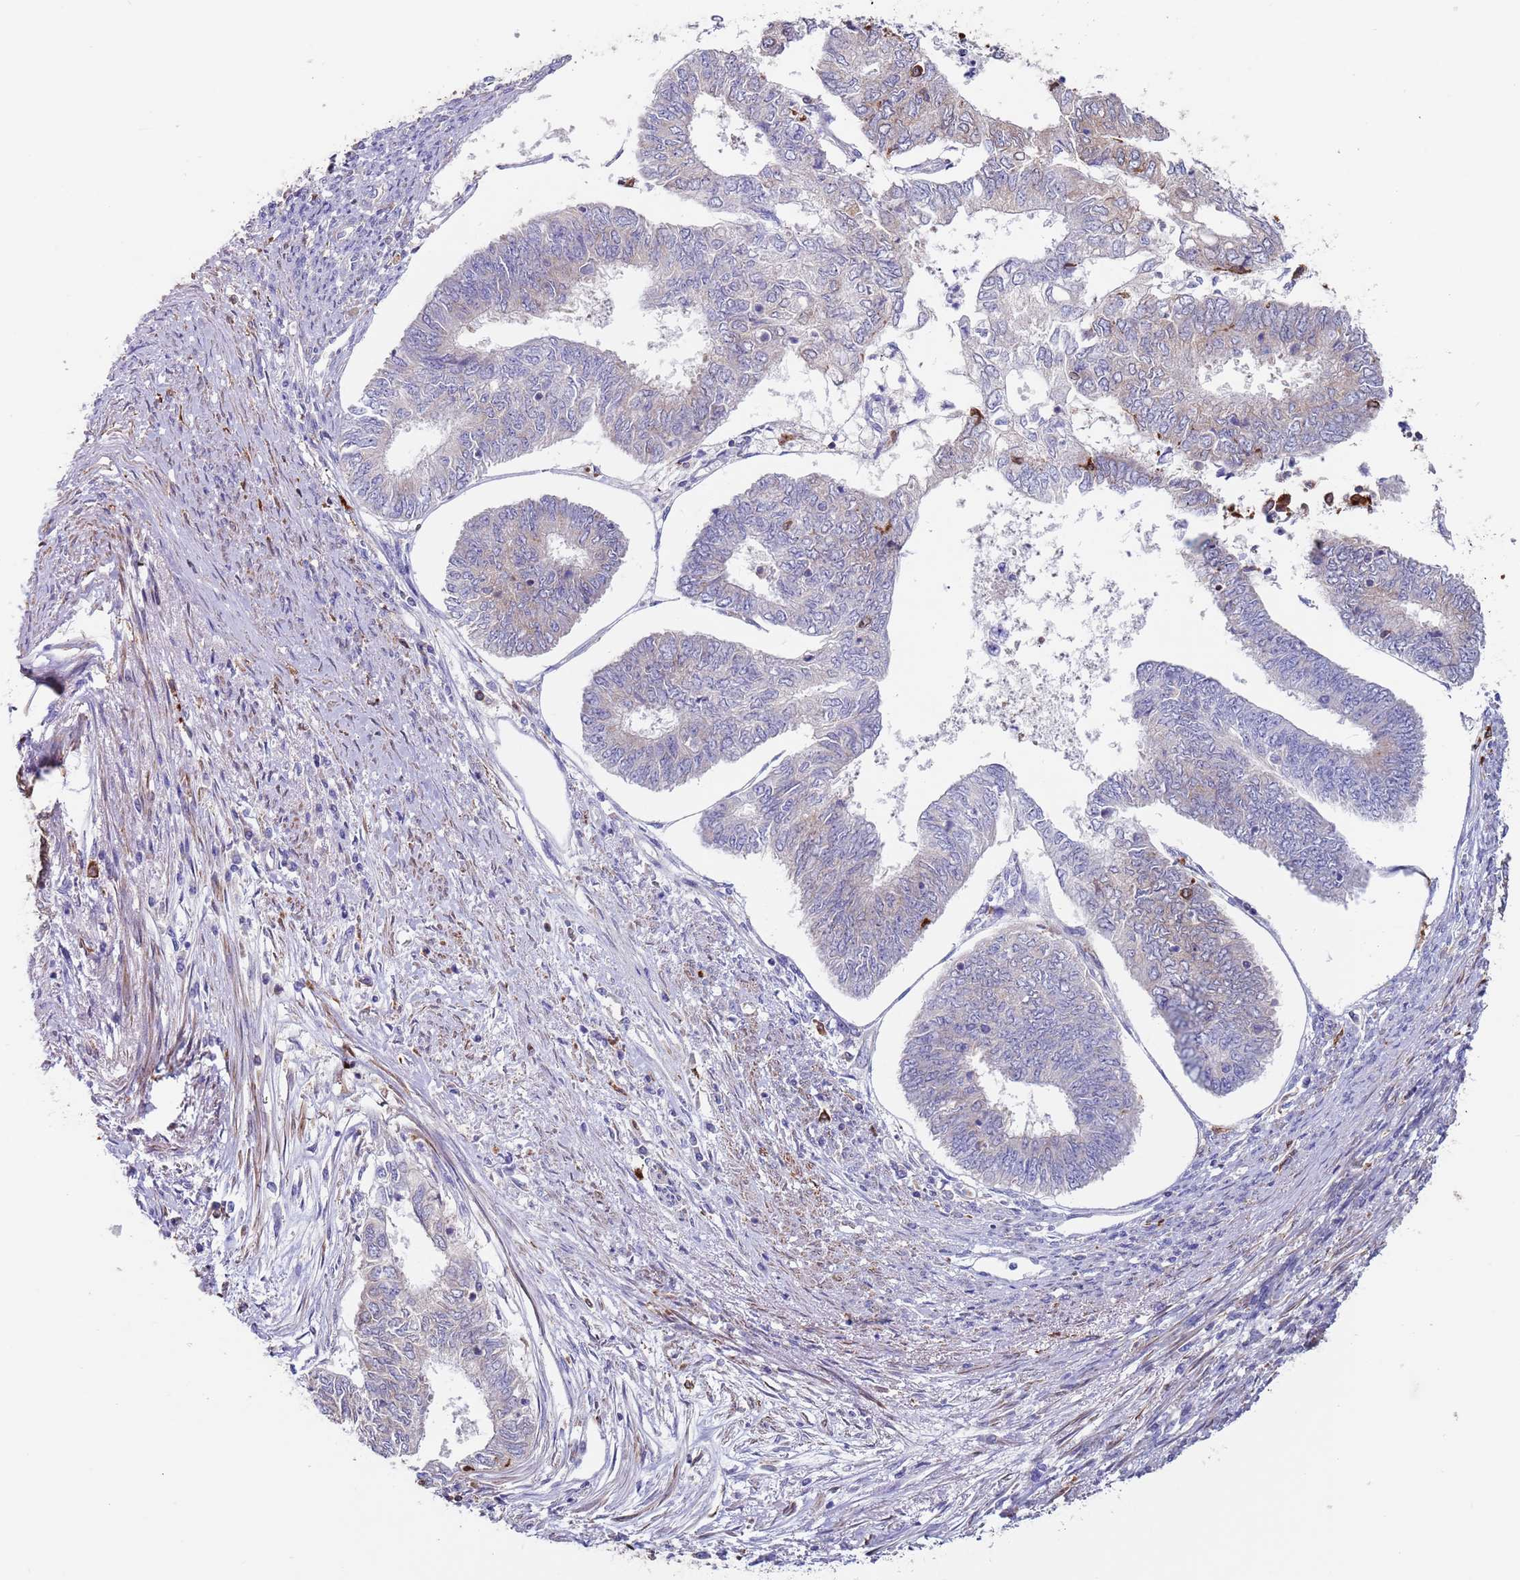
{"staining": {"intensity": "weak", "quantity": "<25%", "location": "cytoplasmic/membranous"}, "tissue": "endometrial cancer", "cell_type": "Tumor cells", "image_type": "cancer", "snomed": [{"axis": "morphology", "description": "Adenocarcinoma, NOS"}, {"axis": "topography", "description": "Endometrium"}], "caption": "Micrograph shows no protein positivity in tumor cells of adenocarcinoma (endometrial) tissue.", "gene": "GREB1L", "patient": {"sex": "female", "age": 68}}